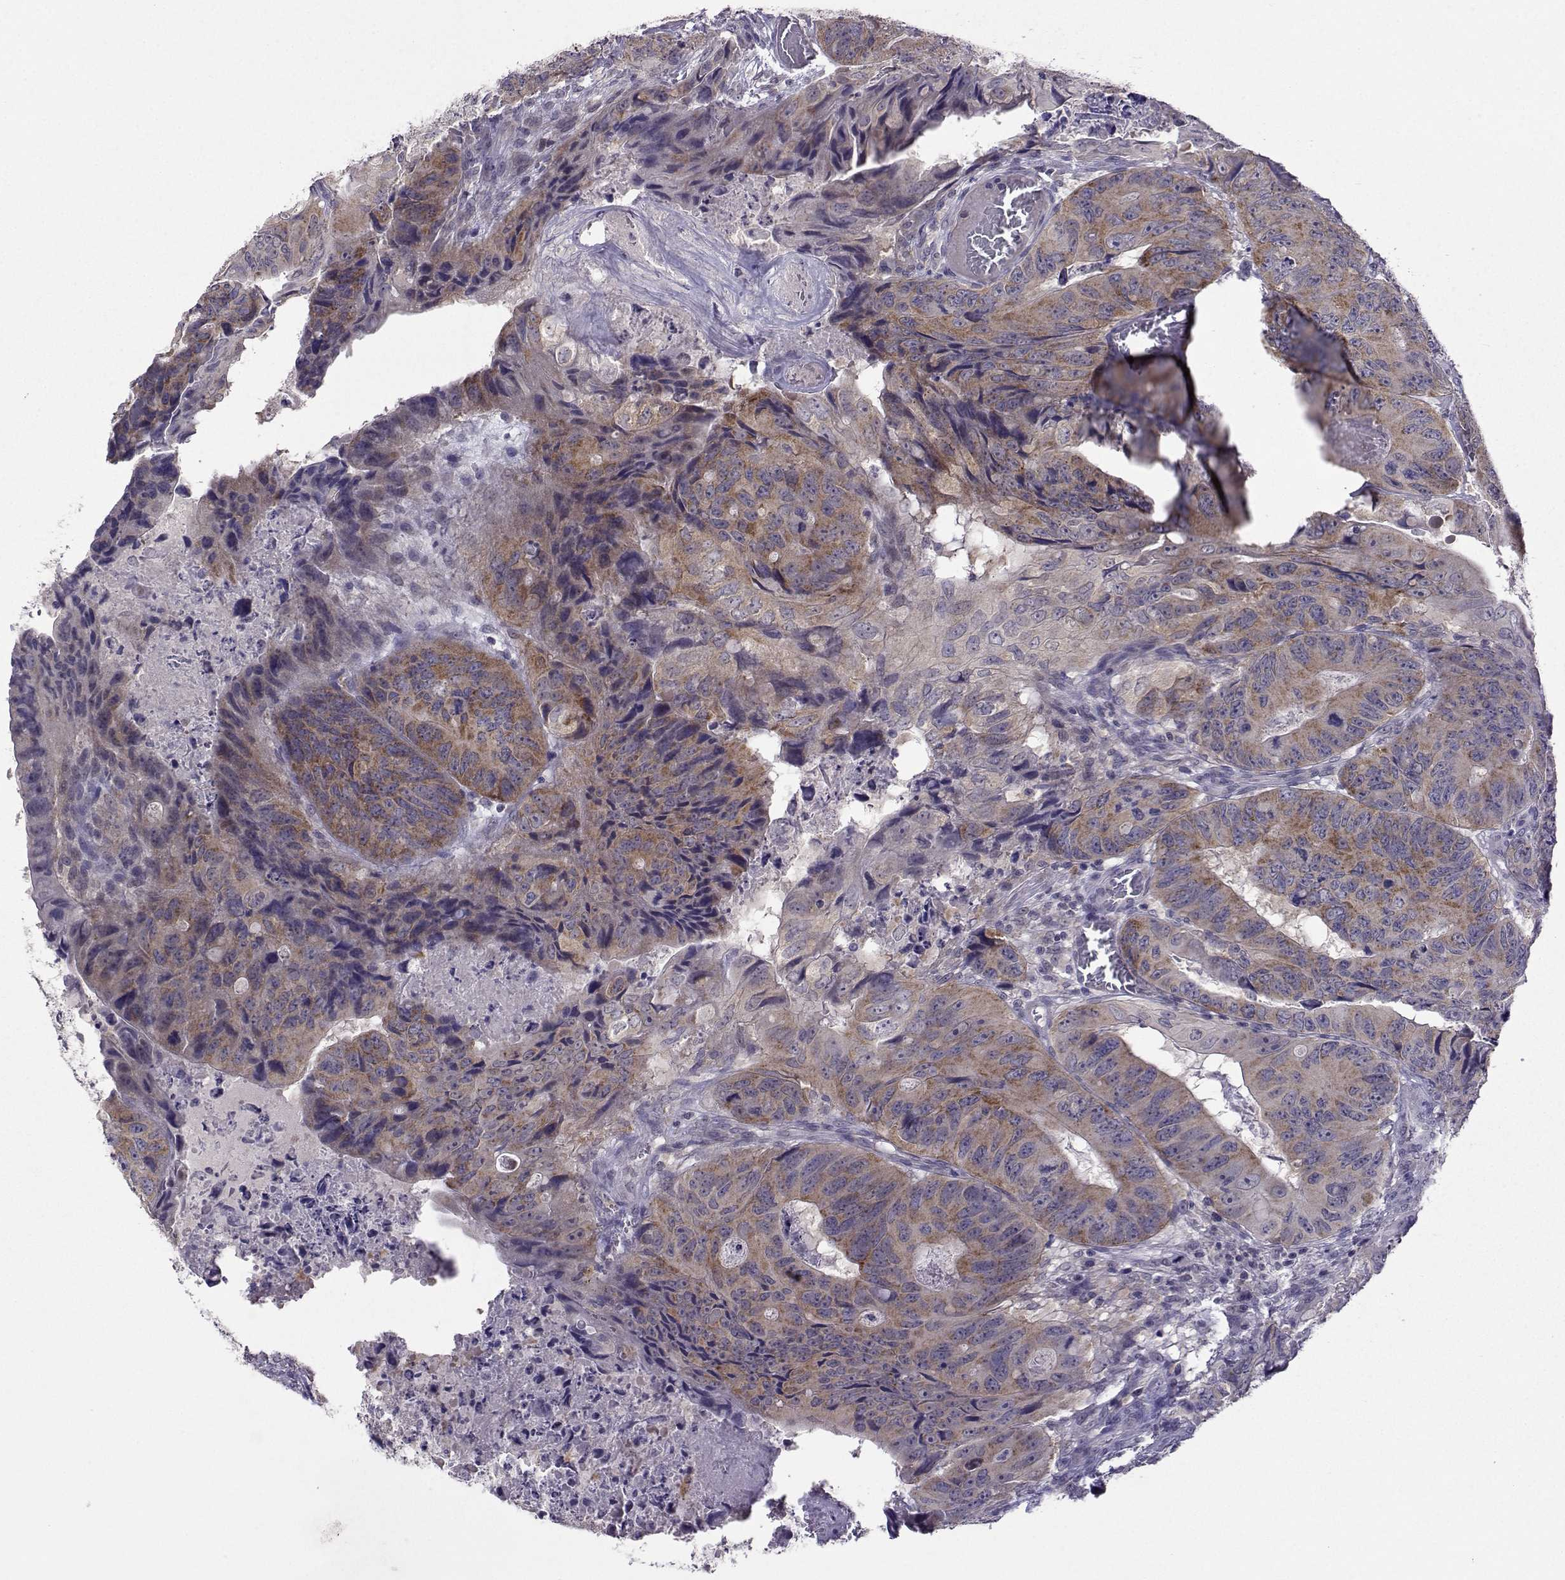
{"staining": {"intensity": "moderate", "quantity": ">75%", "location": "cytoplasmic/membranous"}, "tissue": "colorectal cancer", "cell_type": "Tumor cells", "image_type": "cancer", "snomed": [{"axis": "morphology", "description": "Adenocarcinoma, NOS"}, {"axis": "topography", "description": "Colon"}], "caption": "Protein staining of colorectal cancer (adenocarcinoma) tissue displays moderate cytoplasmic/membranous staining in approximately >75% of tumor cells. (Stains: DAB (3,3'-diaminobenzidine) in brown, nuclei in blue, Microscopy: brightfield microscopy at high magnification).", "gene": "DDX20", "patient": {"sex": "male", "age": 79}}